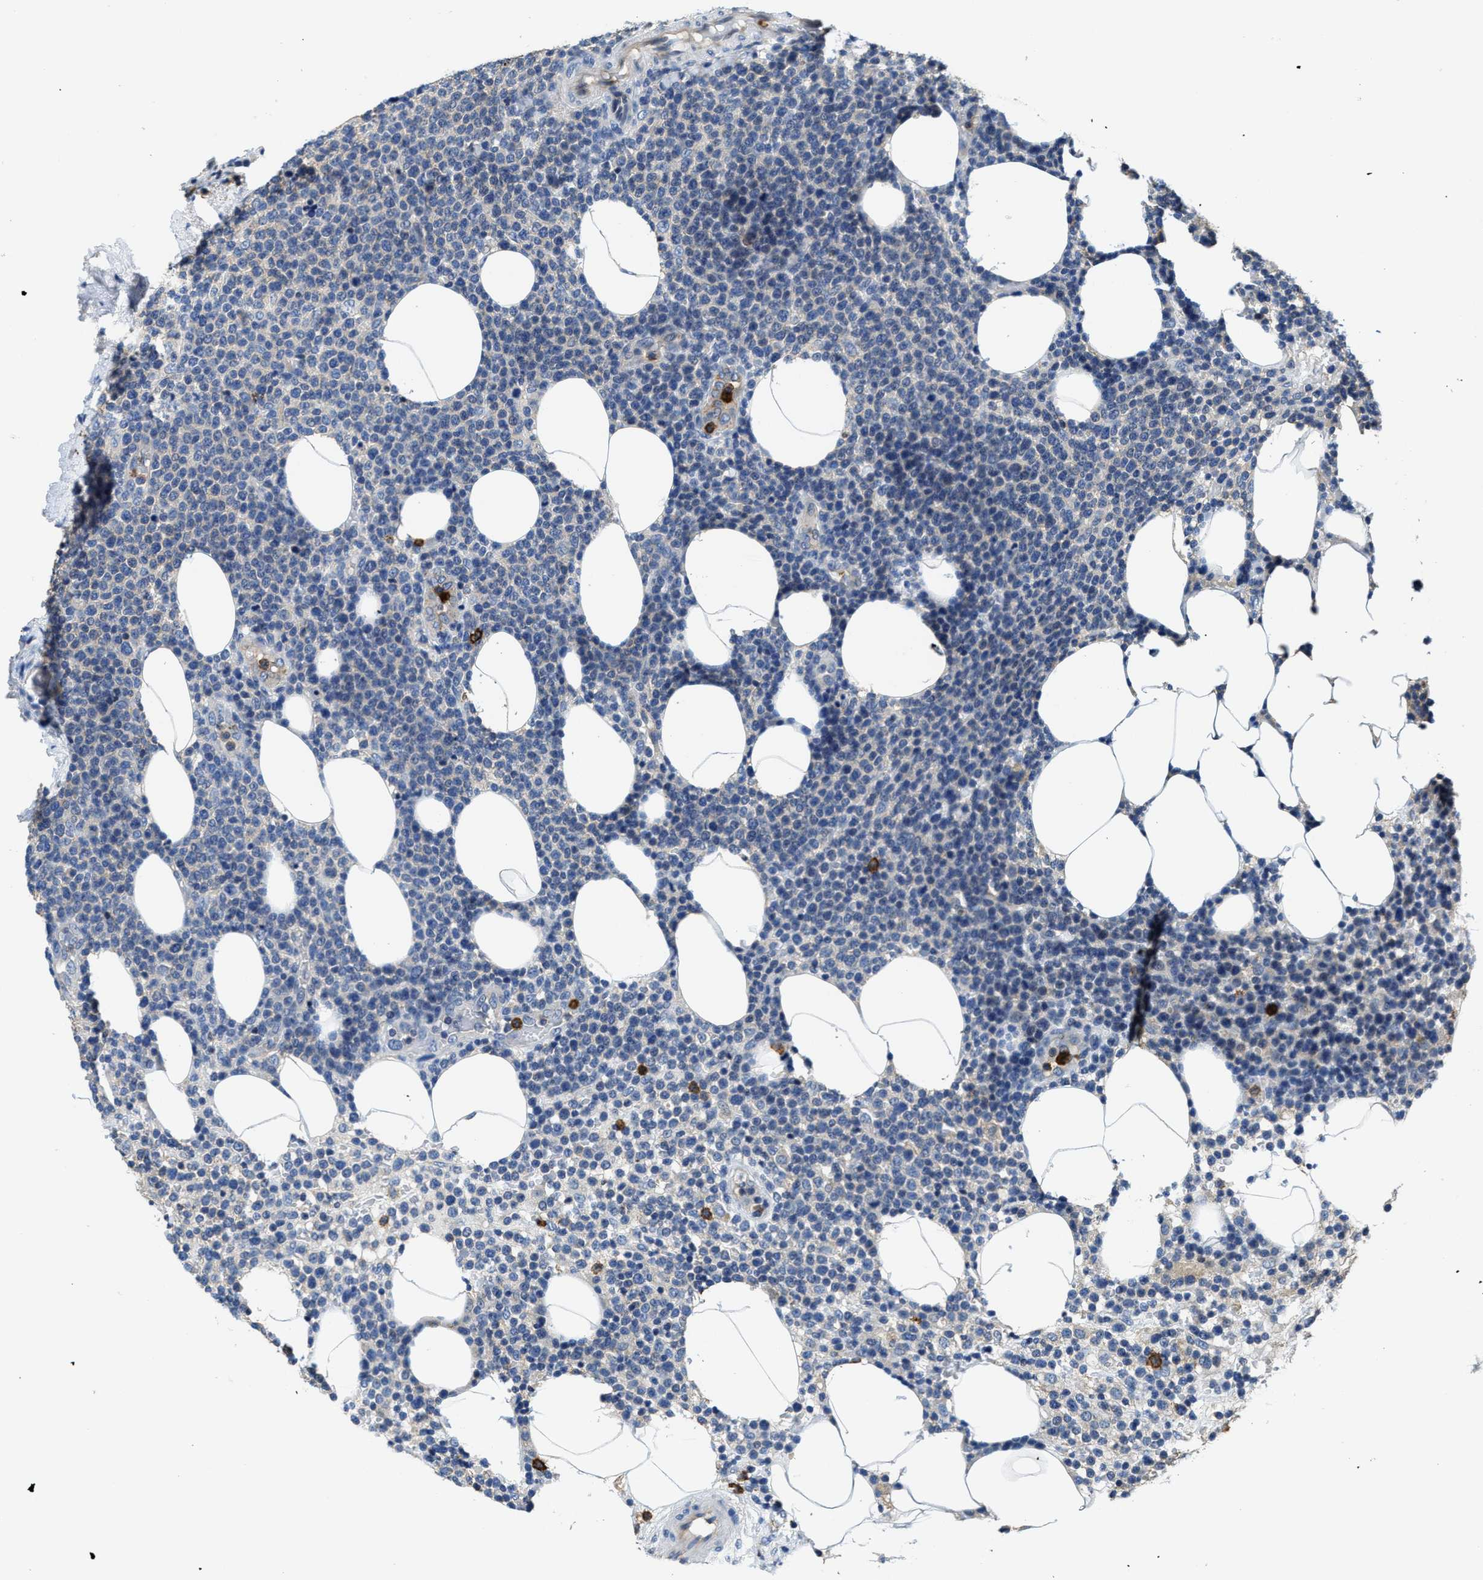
{"staining": {"intensity": "negative", "quantity": "none", "location": "none"}, "tissue": "lymphoma", "cell_type": "Tumor cells", "image_type": "cancer", "snomed": [{"axis": "morphology", "description": "Malignant lymphoma, non-Hodgkin's type, High grade"}, {"axis": "topography", "description": "Lymph node"}], "caption": "Lymphoma was stained to show a protein in brown. There is no significant positivity in tumor cells.", "gene": "TRAF6", "patient": {"sex": "male", "age": 61}}